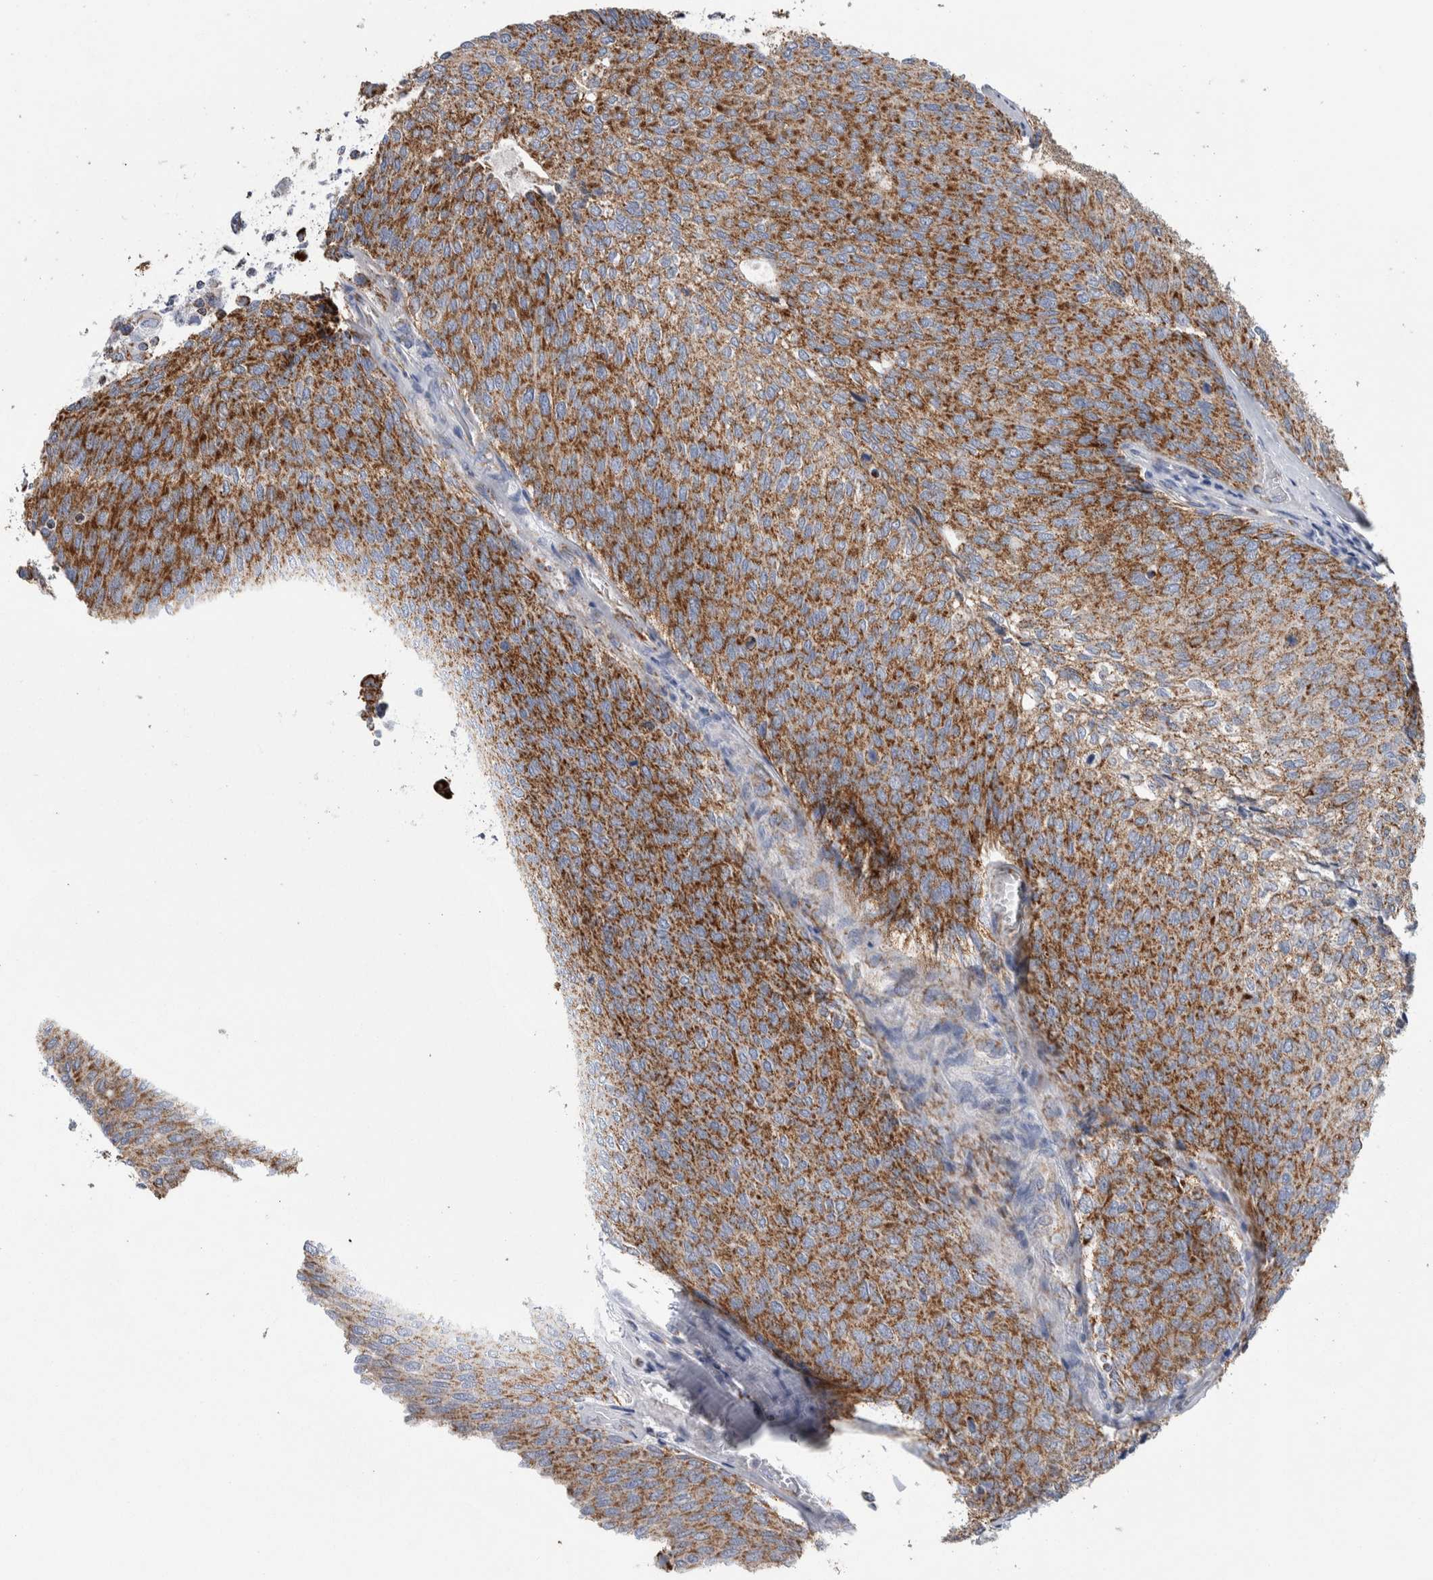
{"staining": {"intensity": "strong", "quantity": ">75%", "location": "cytoplasmic/membranous"}, "tissue": "urothelial cancer", "cell_type": "Tumor cells", "image_type": "cancer", "snomed": [{"axis": "morphology", "description": "Urothelial carcinoma, Low grade"}, {"axis": "topography", "description": "Urinary bladder"}], "caption": "Human low-grade urothelial carcinoma stained with a protein marker demonstrates strong staining in tumor cells.", "gene": "ETFA", "patient": {"sex": "female", "age": 79}}